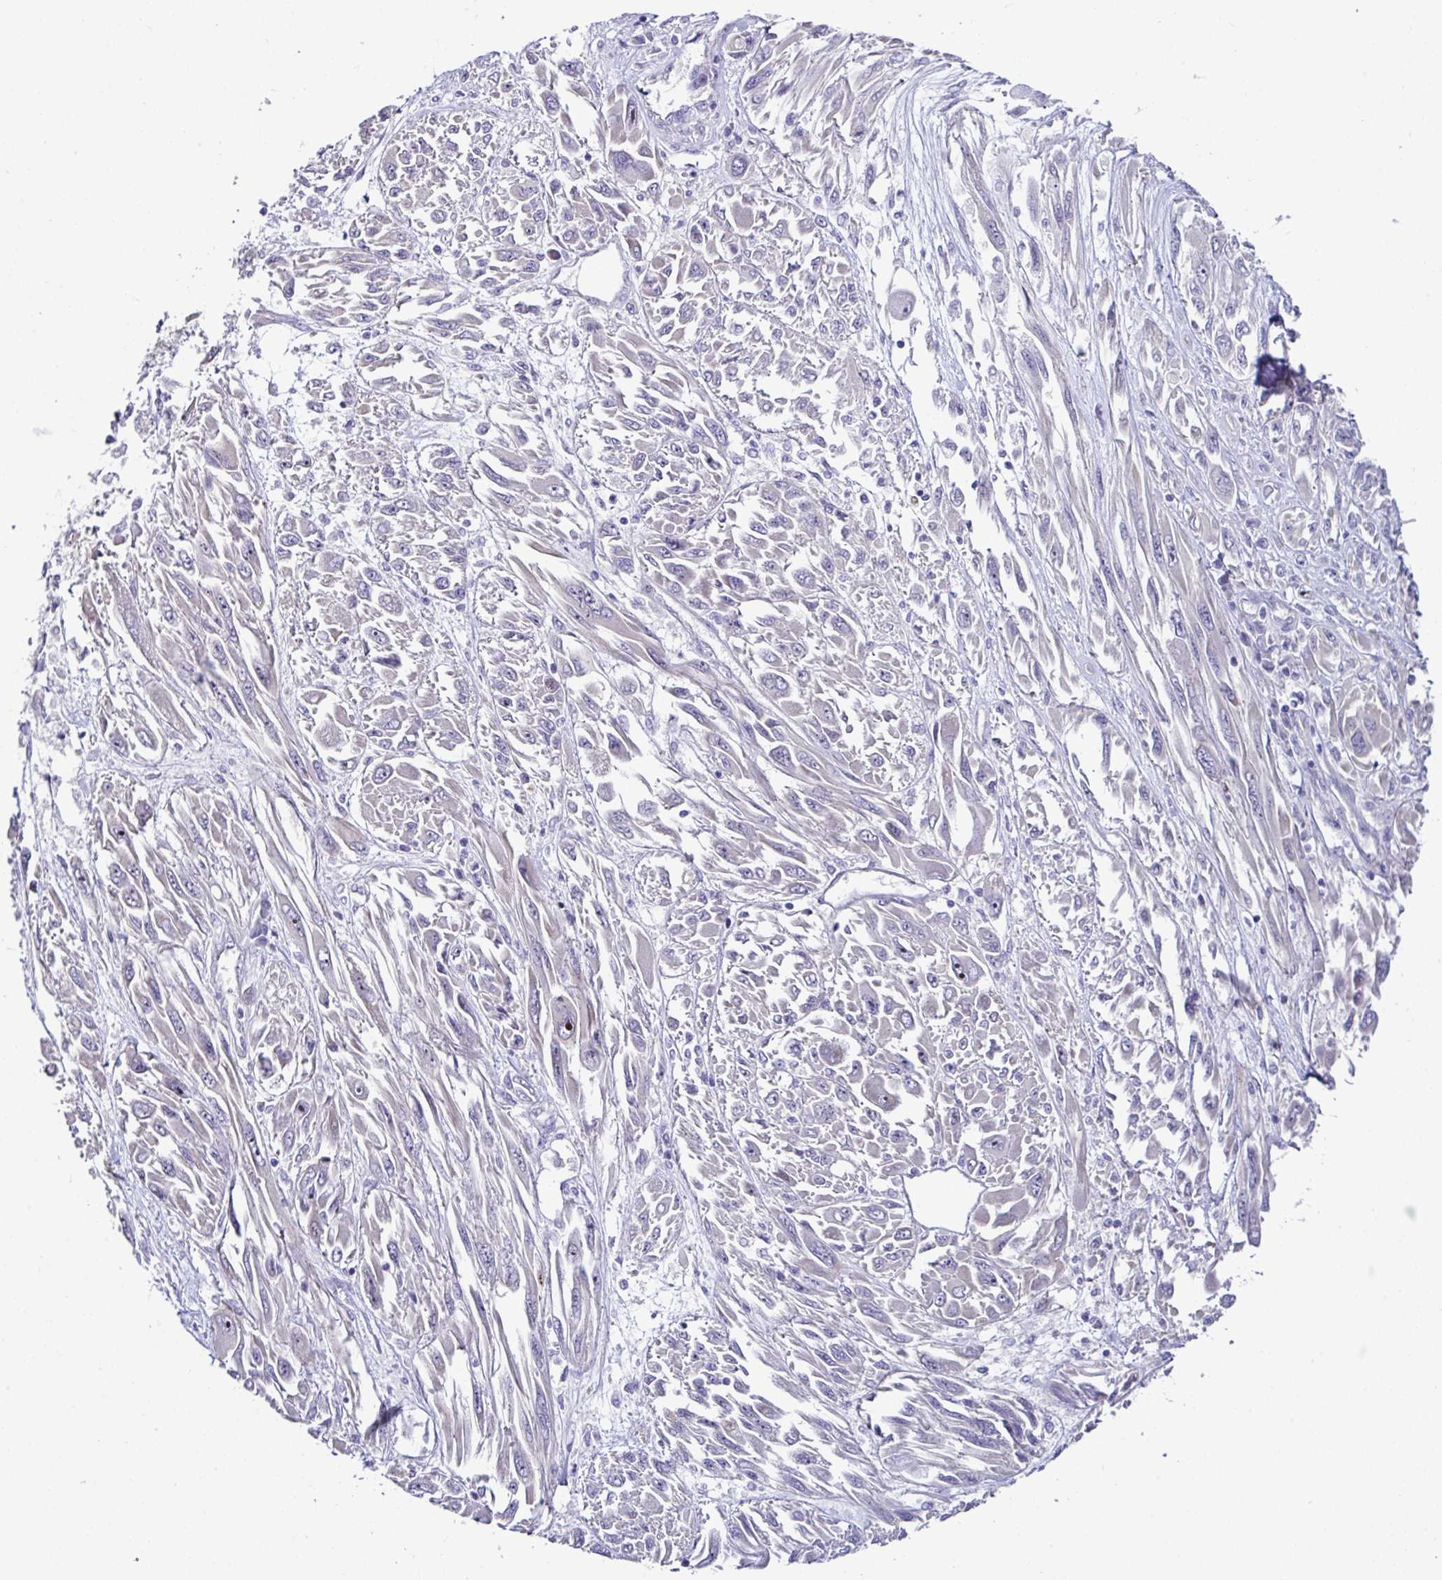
{"staining": {"intensity": "negative", "quantity": "none", "location": "none"}, "tissue": "melanoma", "cell_type": "Tumor cells", "image_type": "cancer", "snomed": [{"axis": "morphology", "description": "Malignant melanoma, NOS"}, {"axis": "topography", "description": "Skin"}], "caption": "Immunohistochemistry (IHC) micrograph of neoplastic tissue: malignant melanoma stained with DAB exhibits no significant protein expression in tumor cells. Brightfield microscopy of immunohistochemistry stained with DAB (brown) and hematoxylin (blue), captured at high magnification.", "gene": "ZNF713", "patient": {"sex": "female", "age": 91}}